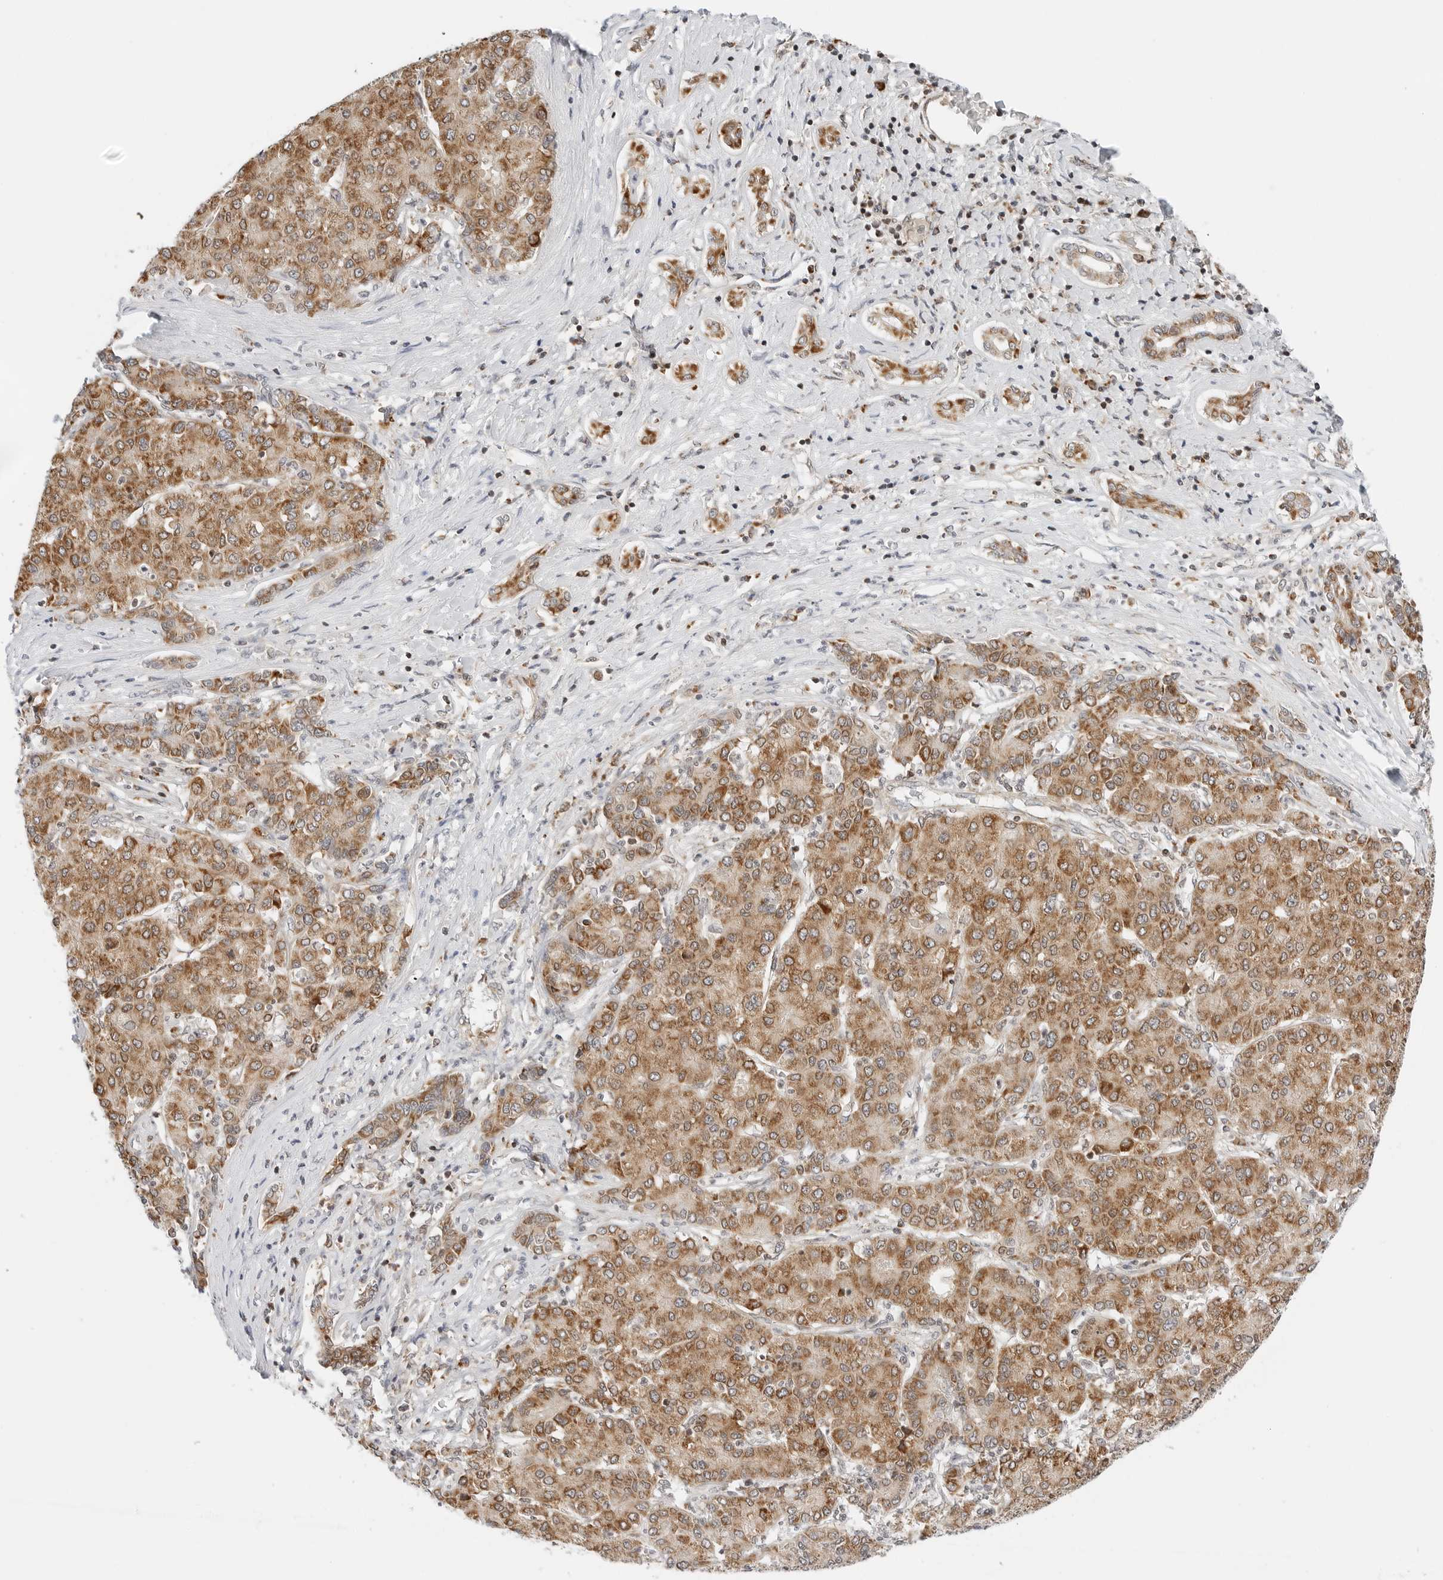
{"staining": {"intensity": "moderate", "quantity": ">75%", "location": "cytoplasmic/membranous"}, "tissue": "liver cancer", "cell_type": "Tumor cells", "image_type": "cancer", "snomed": [{"axis": "morphology", "description": "Carcinoma, Hepatocellular, NOS"}, {"axis": "topography", "description": "Liver"}], "caption": "Brown immunohistochemical staining in human liver cancer displays moderate cytoplasmic/membranous expression in about >75% of tumor cells.", "gene": "DYRK4", "patient": {"sex": "male", "age": 65}}